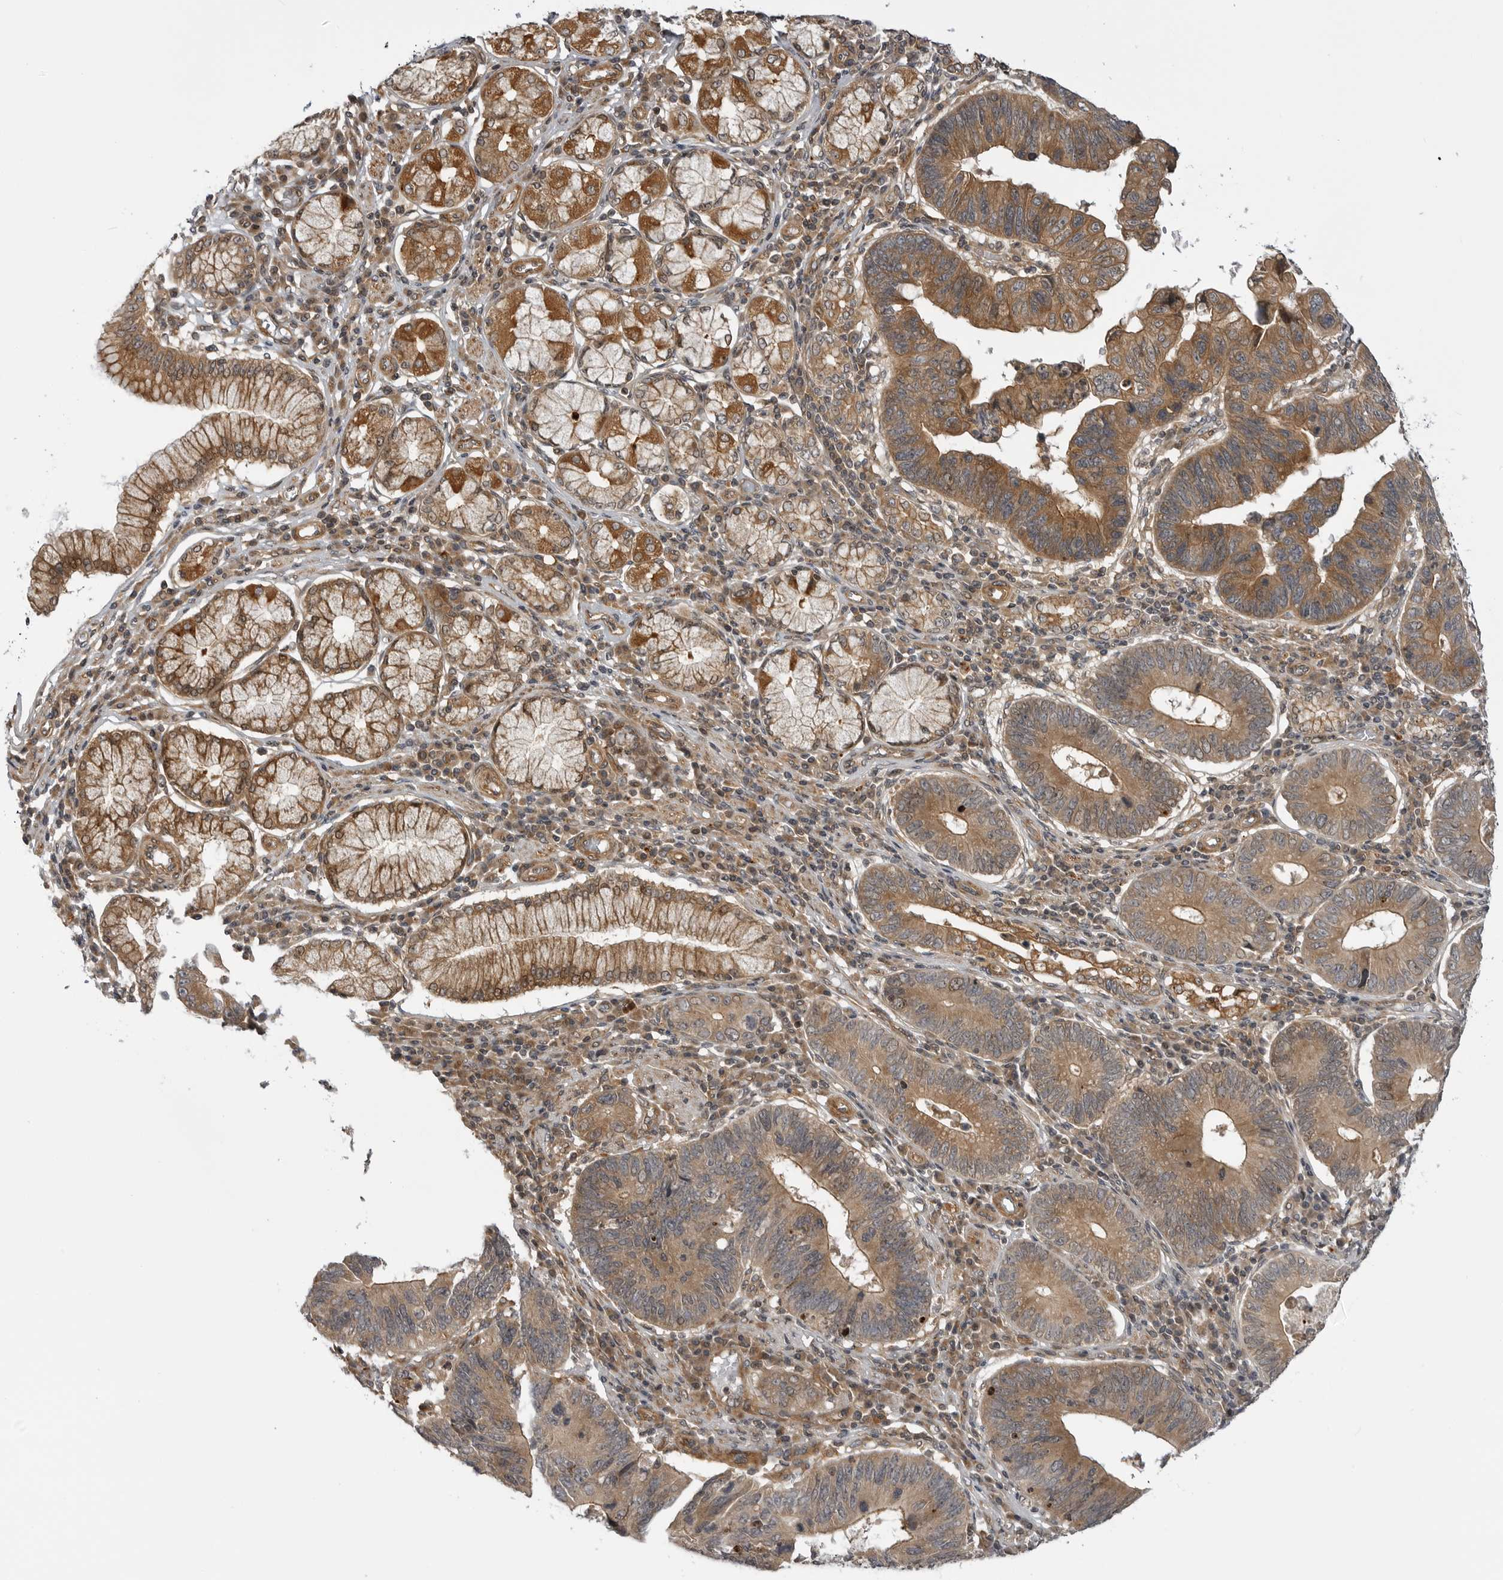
{"staining": {"intensity": "moderate", "quantity": ">75%", "location": "cytoplasmic/membranous"}, "tissue": "stomach cancer", "cell_type": "Tumor cells", "image_type": "cancer", "snomed": [{"axis": "morphology", "description": "Adenocarcinoma, NOS"}, {"axis": "topography", "description": "Stomach"}], "caption": "Immunohistochemical staining of adenocarcinoma (stomach) exhibits medium levels of moderate cytoplasmic/membranous protein expression in about >75% of tumor cells.", "gene": "LRRC45", "patient": {"sex": "male", "age": 59}}